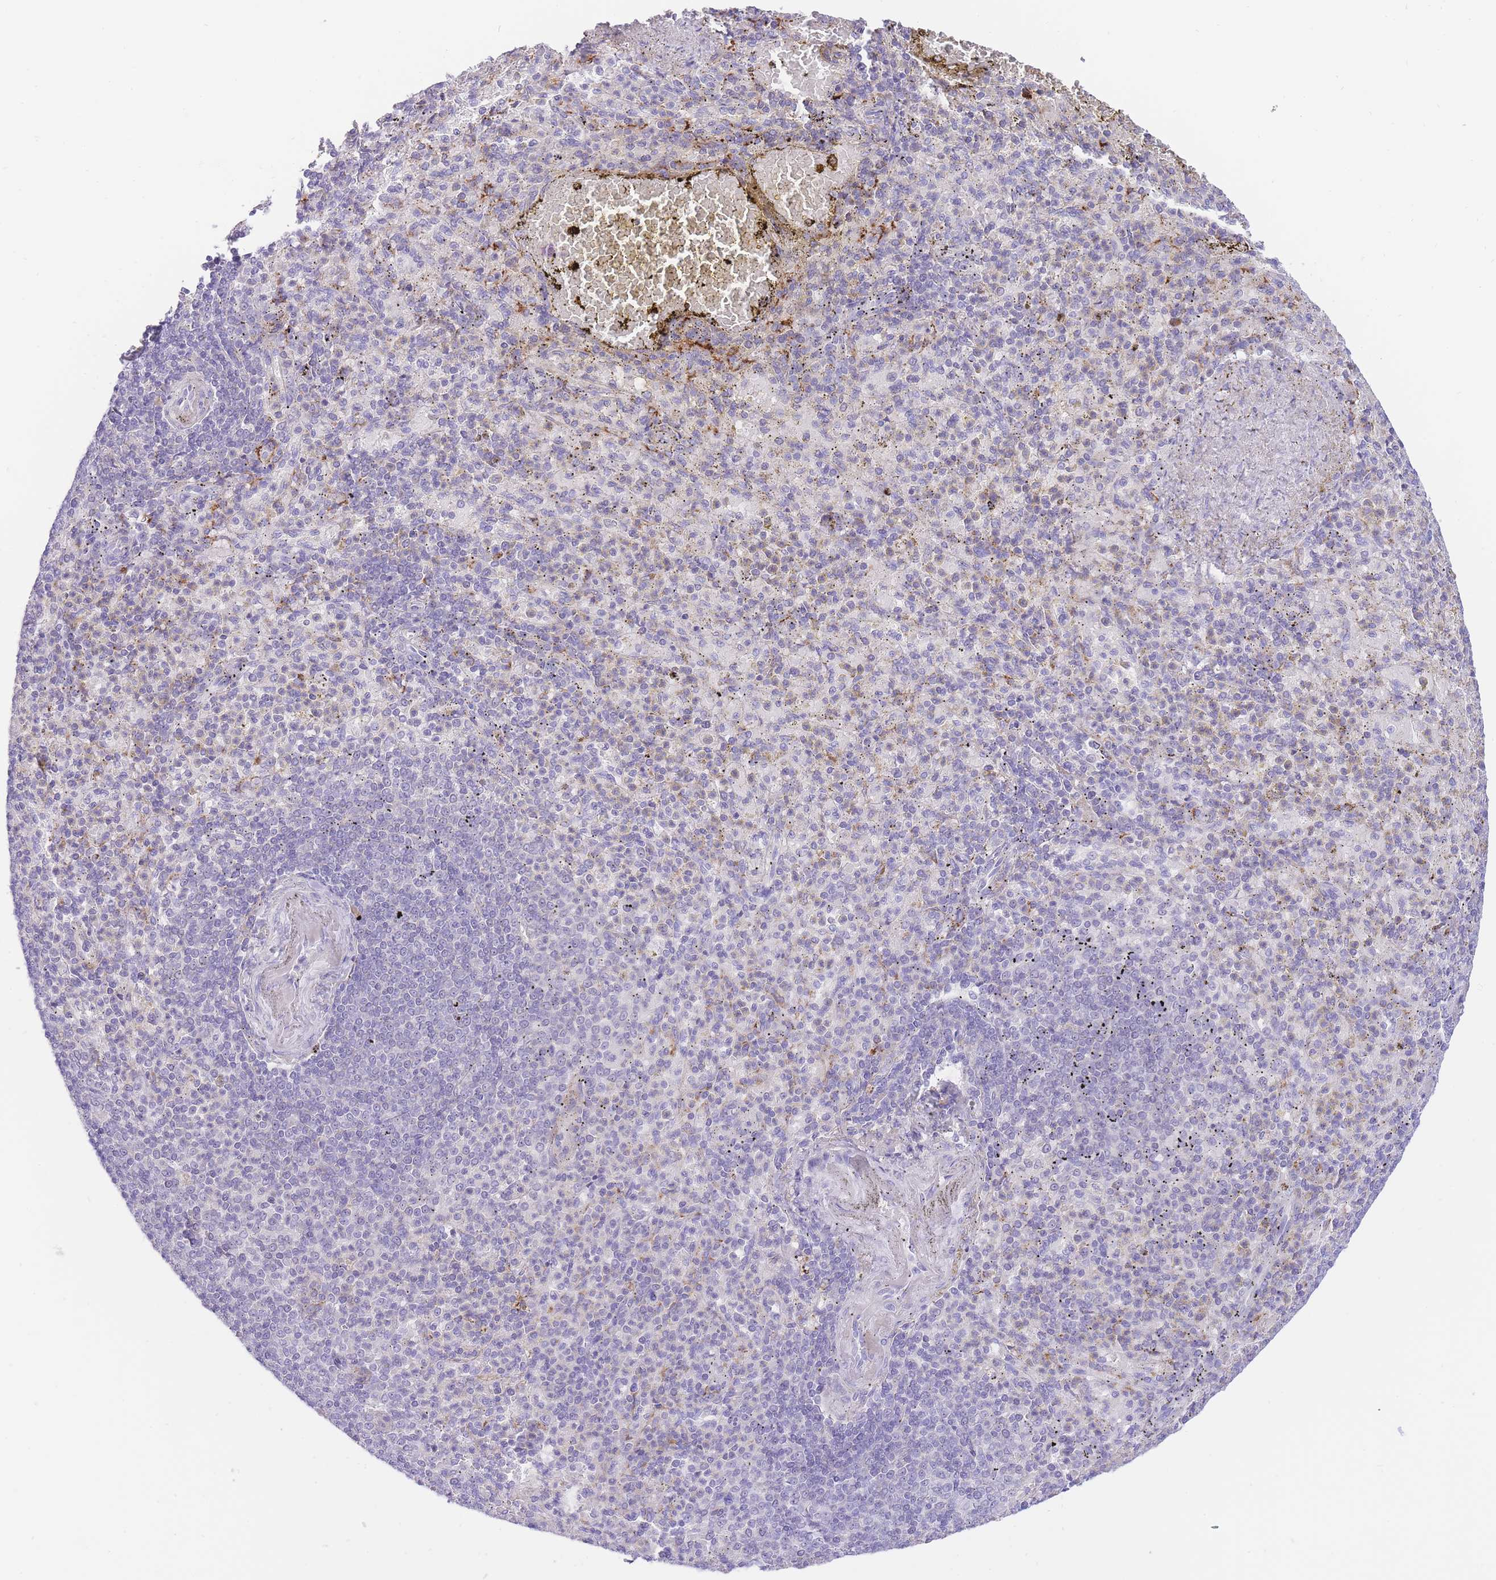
{"staining": {"intensity": "negative", "quantity": "none", "location": "none"}, "tissue": "spleen", "cell_type": "Cells in red pulp", "image_type": "normal", "snomed": [{"axis": "morphology", "description": "Normal tissue, NOS"}, {"axis": "topography", "description": "Spleen"}], "caption": "This is a micrograph of IHC staining of benign spleen, which shows no staining in cells in red pulp.", "gene": "HRG", "patient": {"sex": "female", "age": 74}}